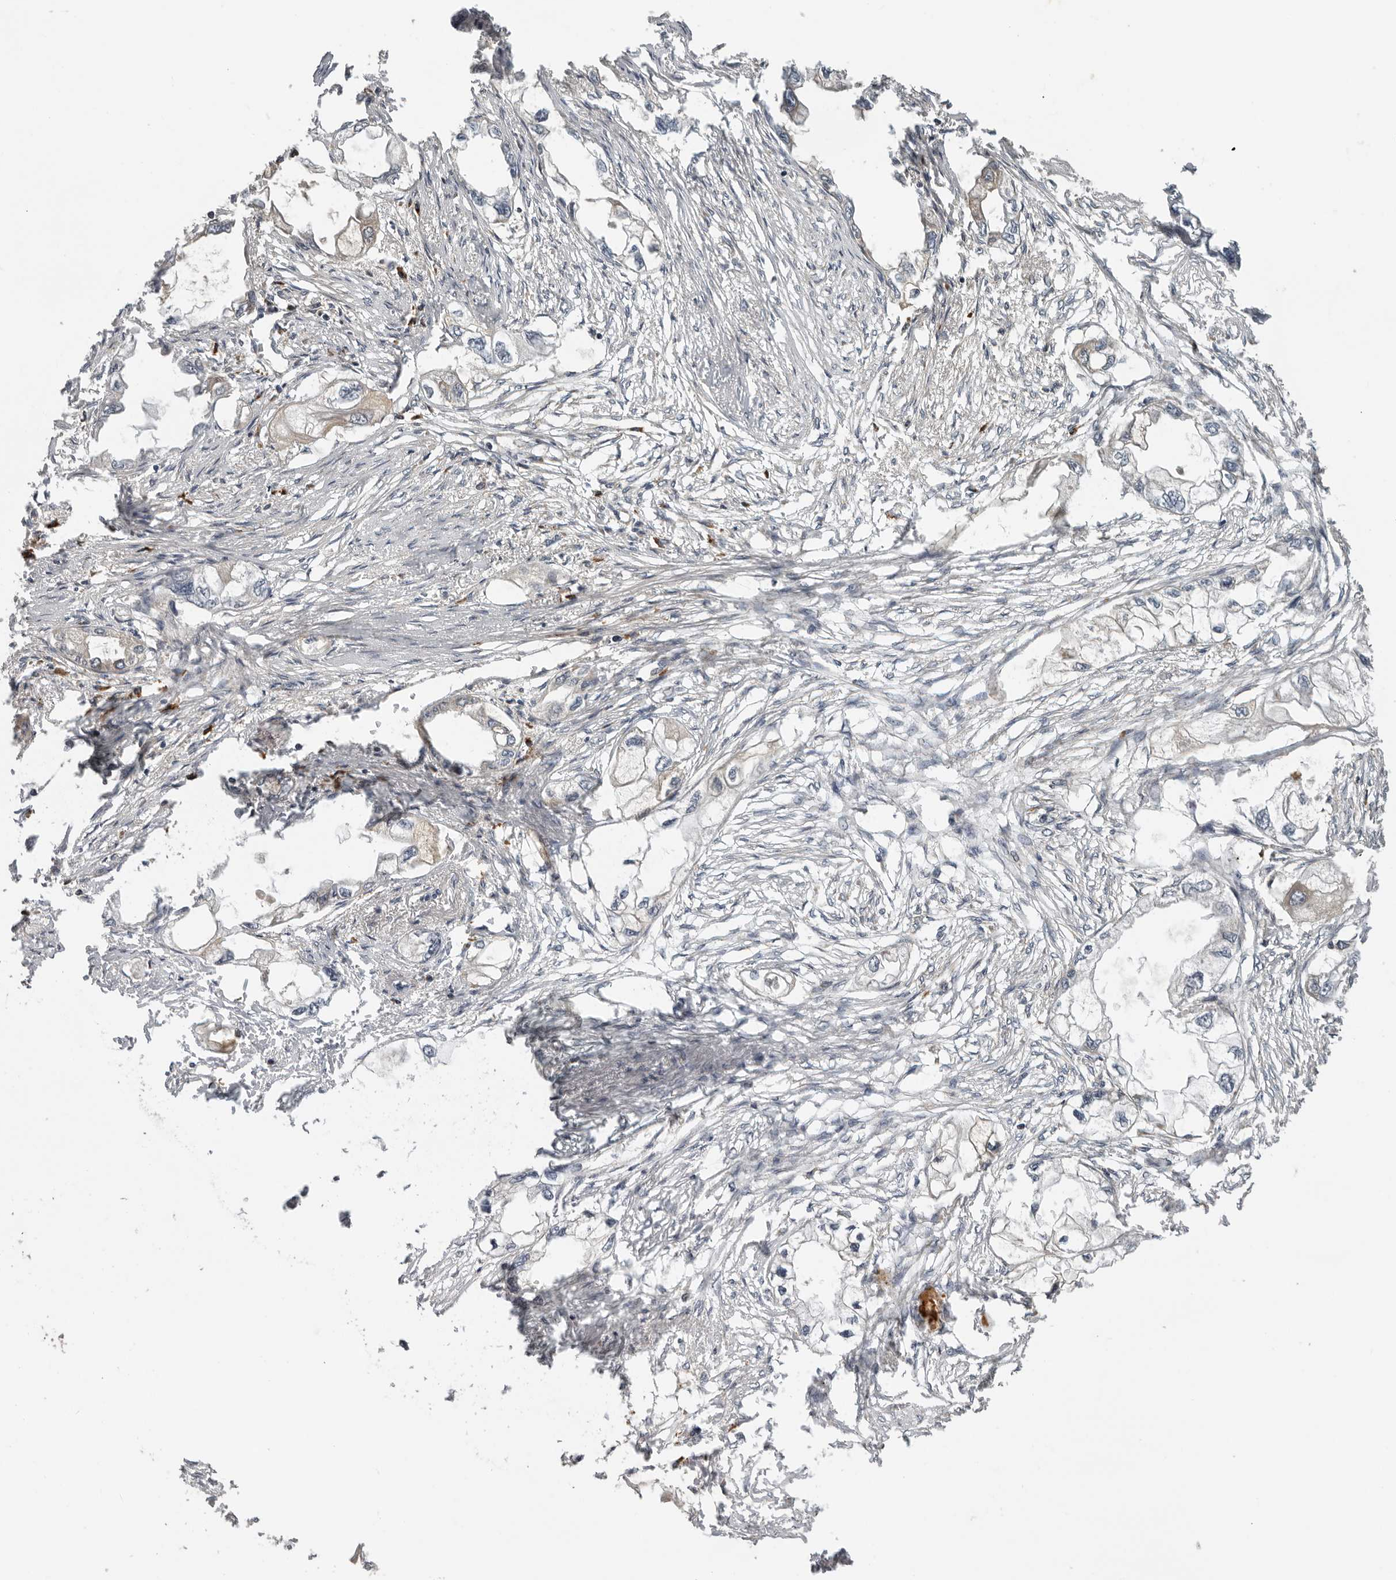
{"staining": {"intensity": "negative", "quantity": "none", "location": "none"}, "tissue": "endometrial cancer", "cell_type": "Tumor cells", "image_type": "cancer", "snomed": [{"axis": "morphology", "description": "Adenocarcinoma, NOS"}, {"axis": "morphology", "description": "Adenocarcinoma, metastatic, NOS"}, {"axis": "topography", "description": "Adipose tissue"}, {"axis": "topography", "description": "Endometrium"}], "caption": "Protein analysis of endometrial cancer reveals no significant staining in tumor cells. (Stains: DAB immunohistochemistry with hematoxylin counter stain, Microscopy: brightfield microscopy at high magnification).", "gene": "RNF157", "patient": {"sex": "female", "age": 67}}